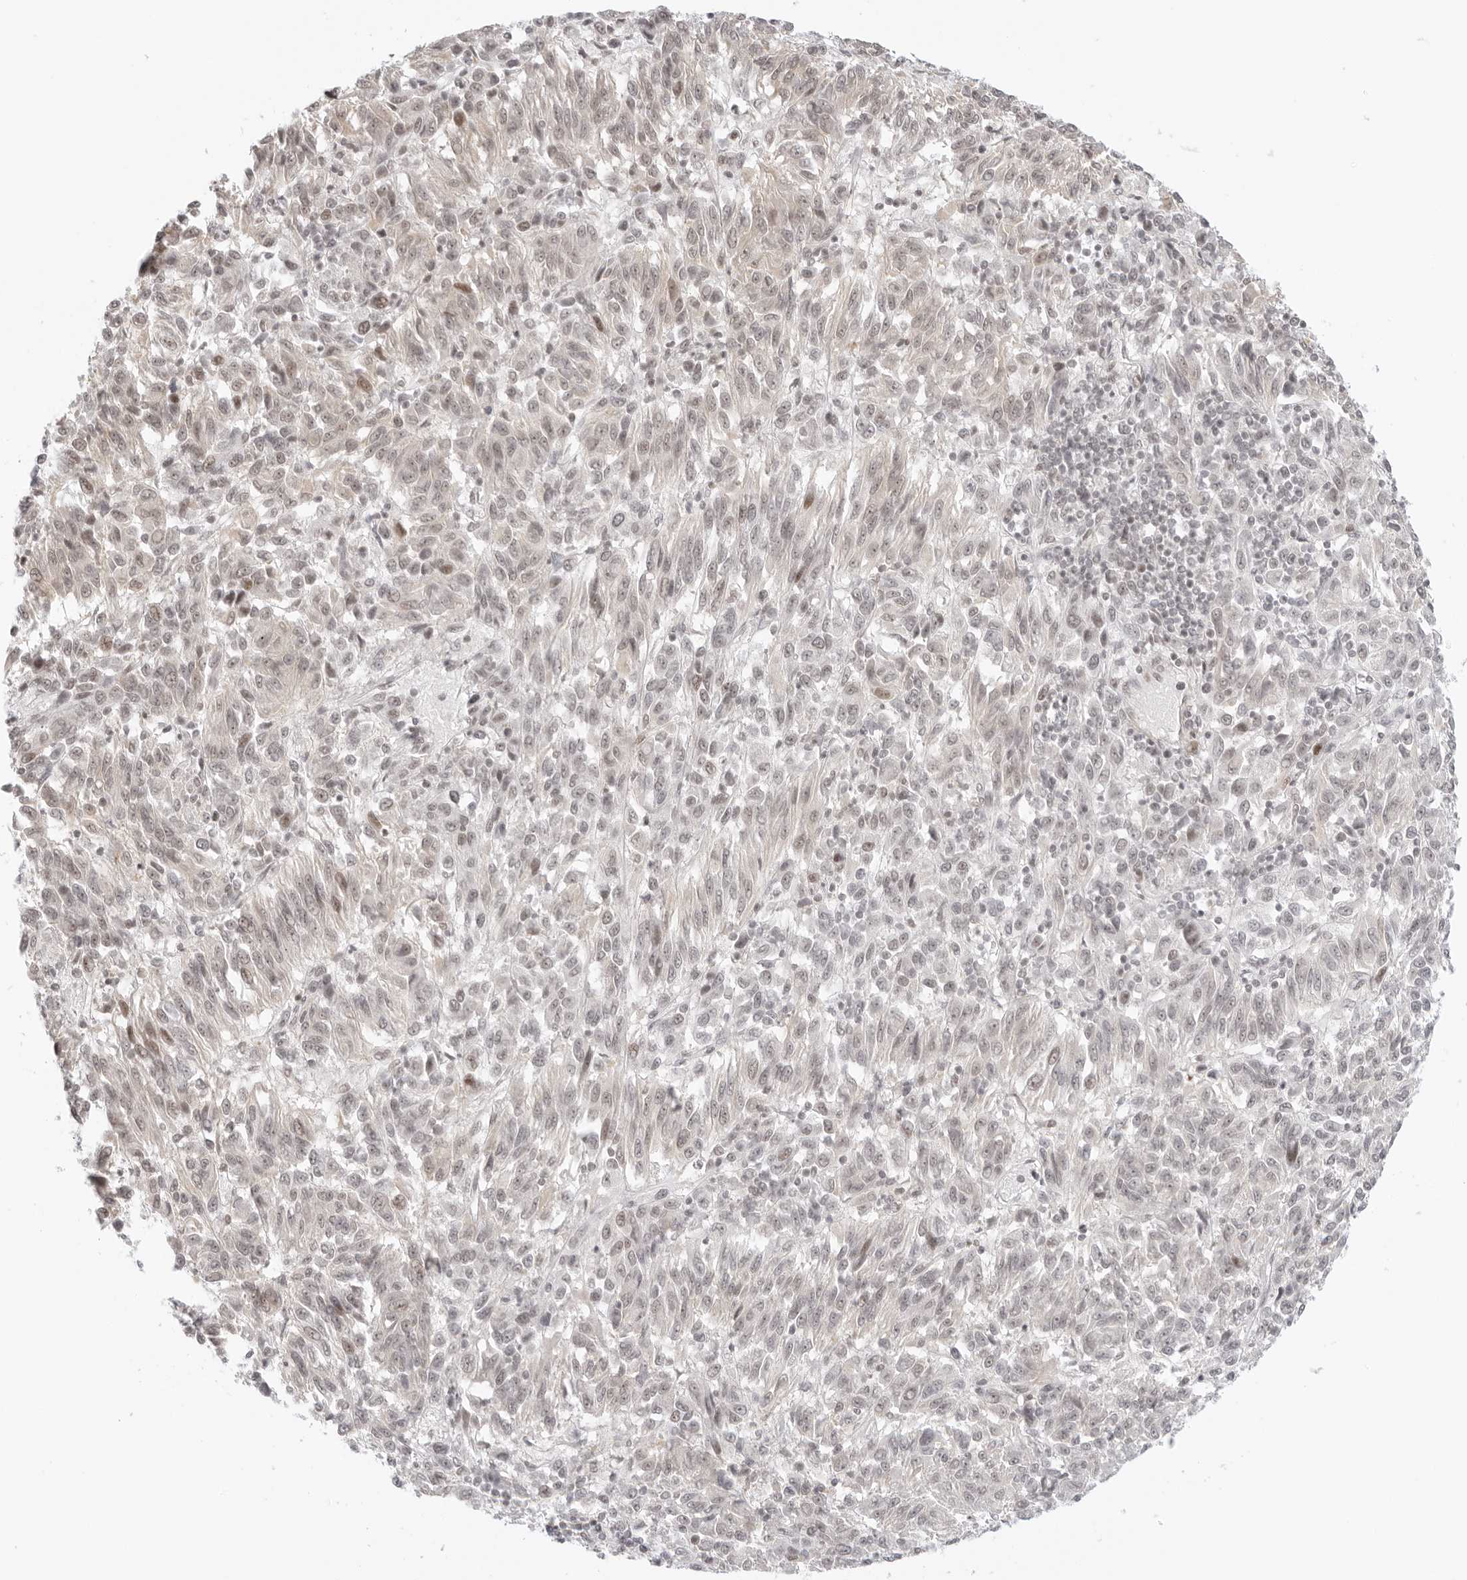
{"staining": {"intensity": "weak", "quantity": "<25%", "location": "nuclear"}, "tissue": "melanoma", "cell_type": "Tumor cells", "image_type": "cancer", "snomed": [{"axis": "morphology", "description": "Malignant melanoma, Metastatic site"}, {"axis": "topography", "description": "Lung"}], "caption": "Human malignant melanoma (metastatic site) stained for a protein using immunohistochemistry displays no positivity in tumor cells.", "gene": "TCIM", "patient": {"sex": "male", "age": 64}}